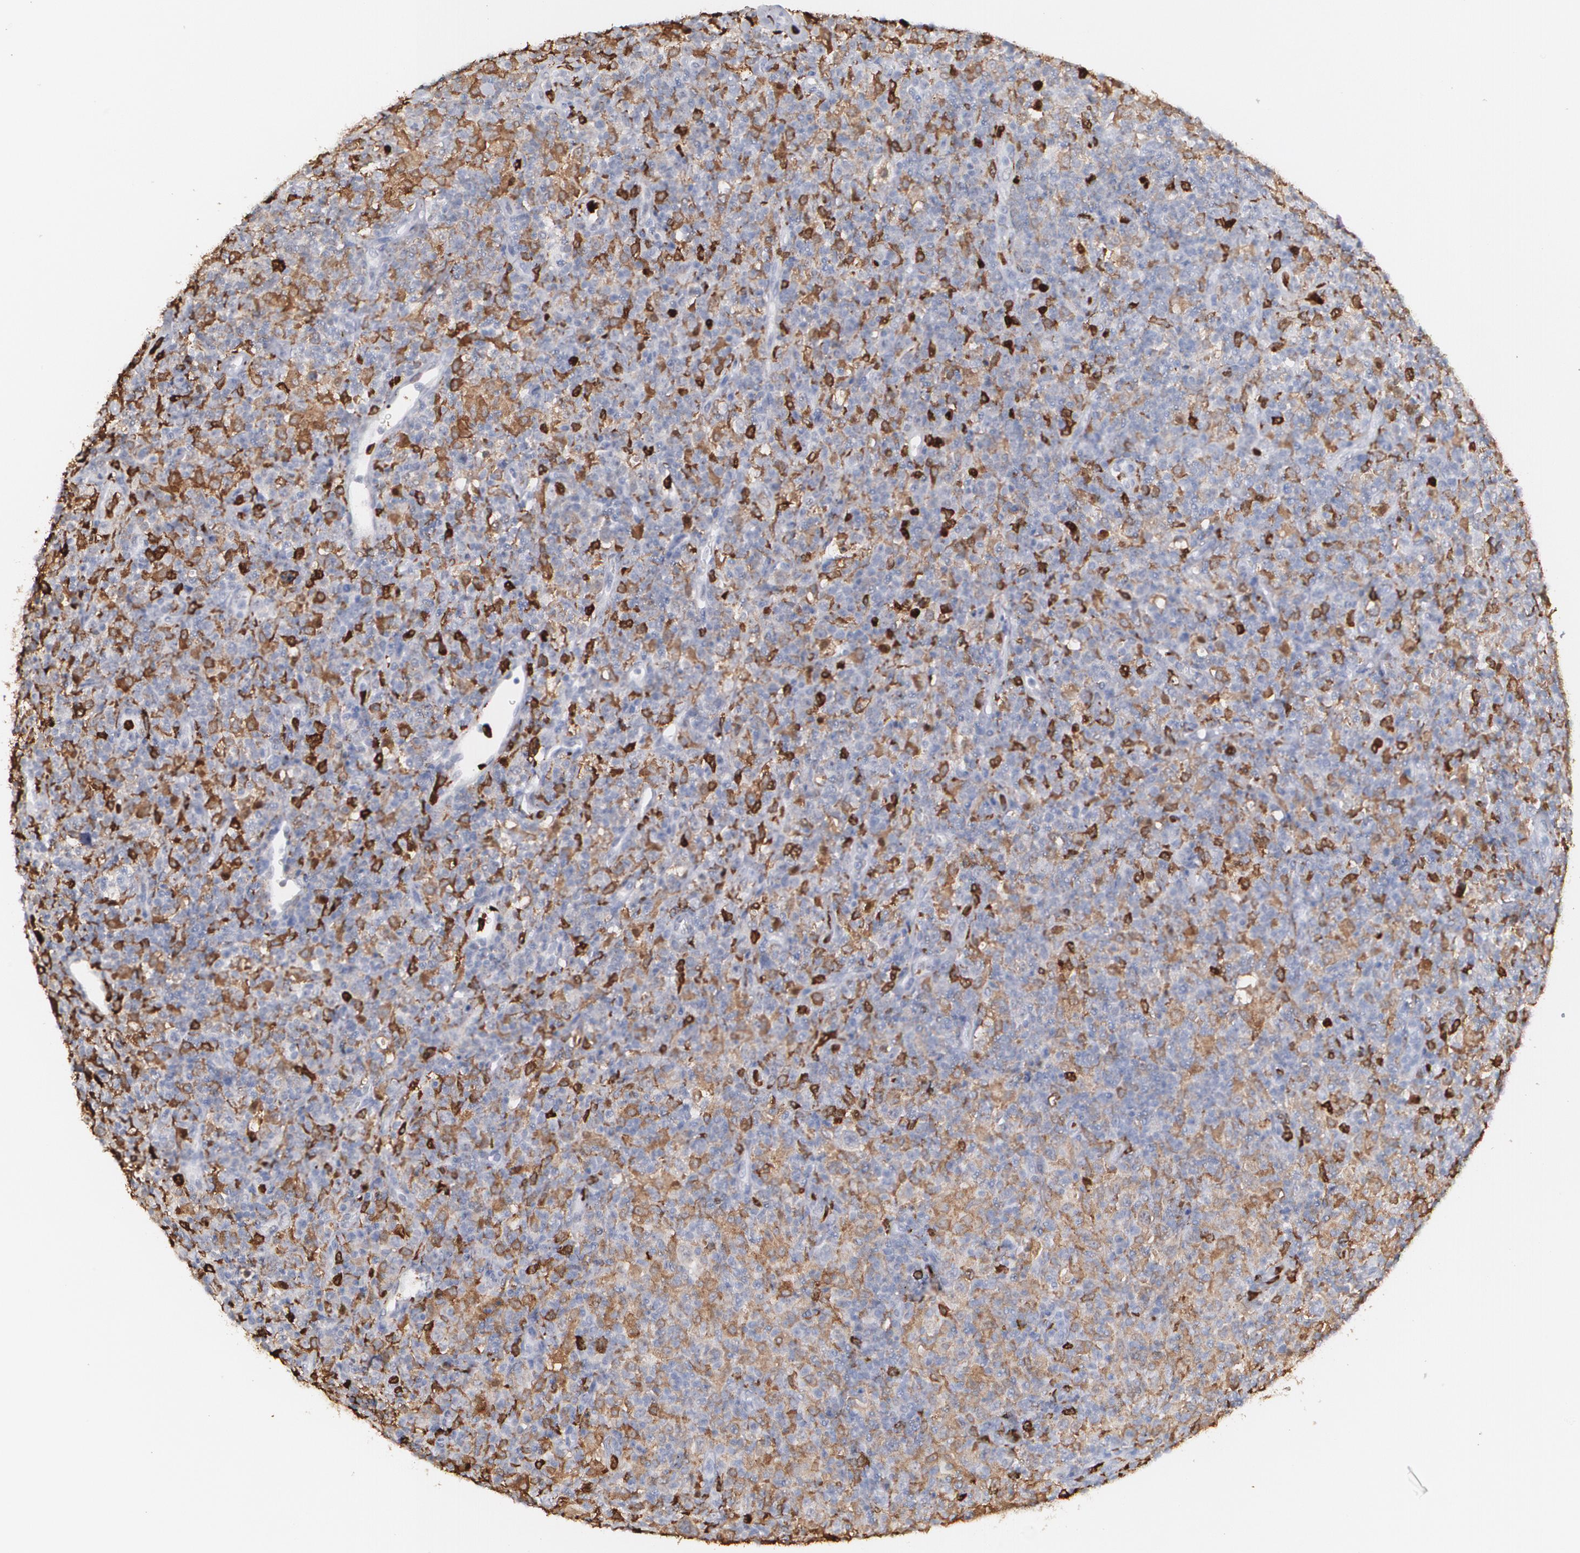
{"staining": {"intensity": "negative", "quantity": "none", "location": "none"}, "tissue": "lymphoma", "cell_type": "Tumor cells", "image_type": "cancer", "snomed": [{"axis": "morphology", "description": "Hodgkin's disease, NOS"}, {"axis": "topography", "description": "Lymph node"}], "caption": "Tumor cells show no significant positivity in lymphoma. (Brightfield microscopy of DAB IHC at high magnification).", "gene": "NCF2", "patient": {"sex": "male", "age": 65}}